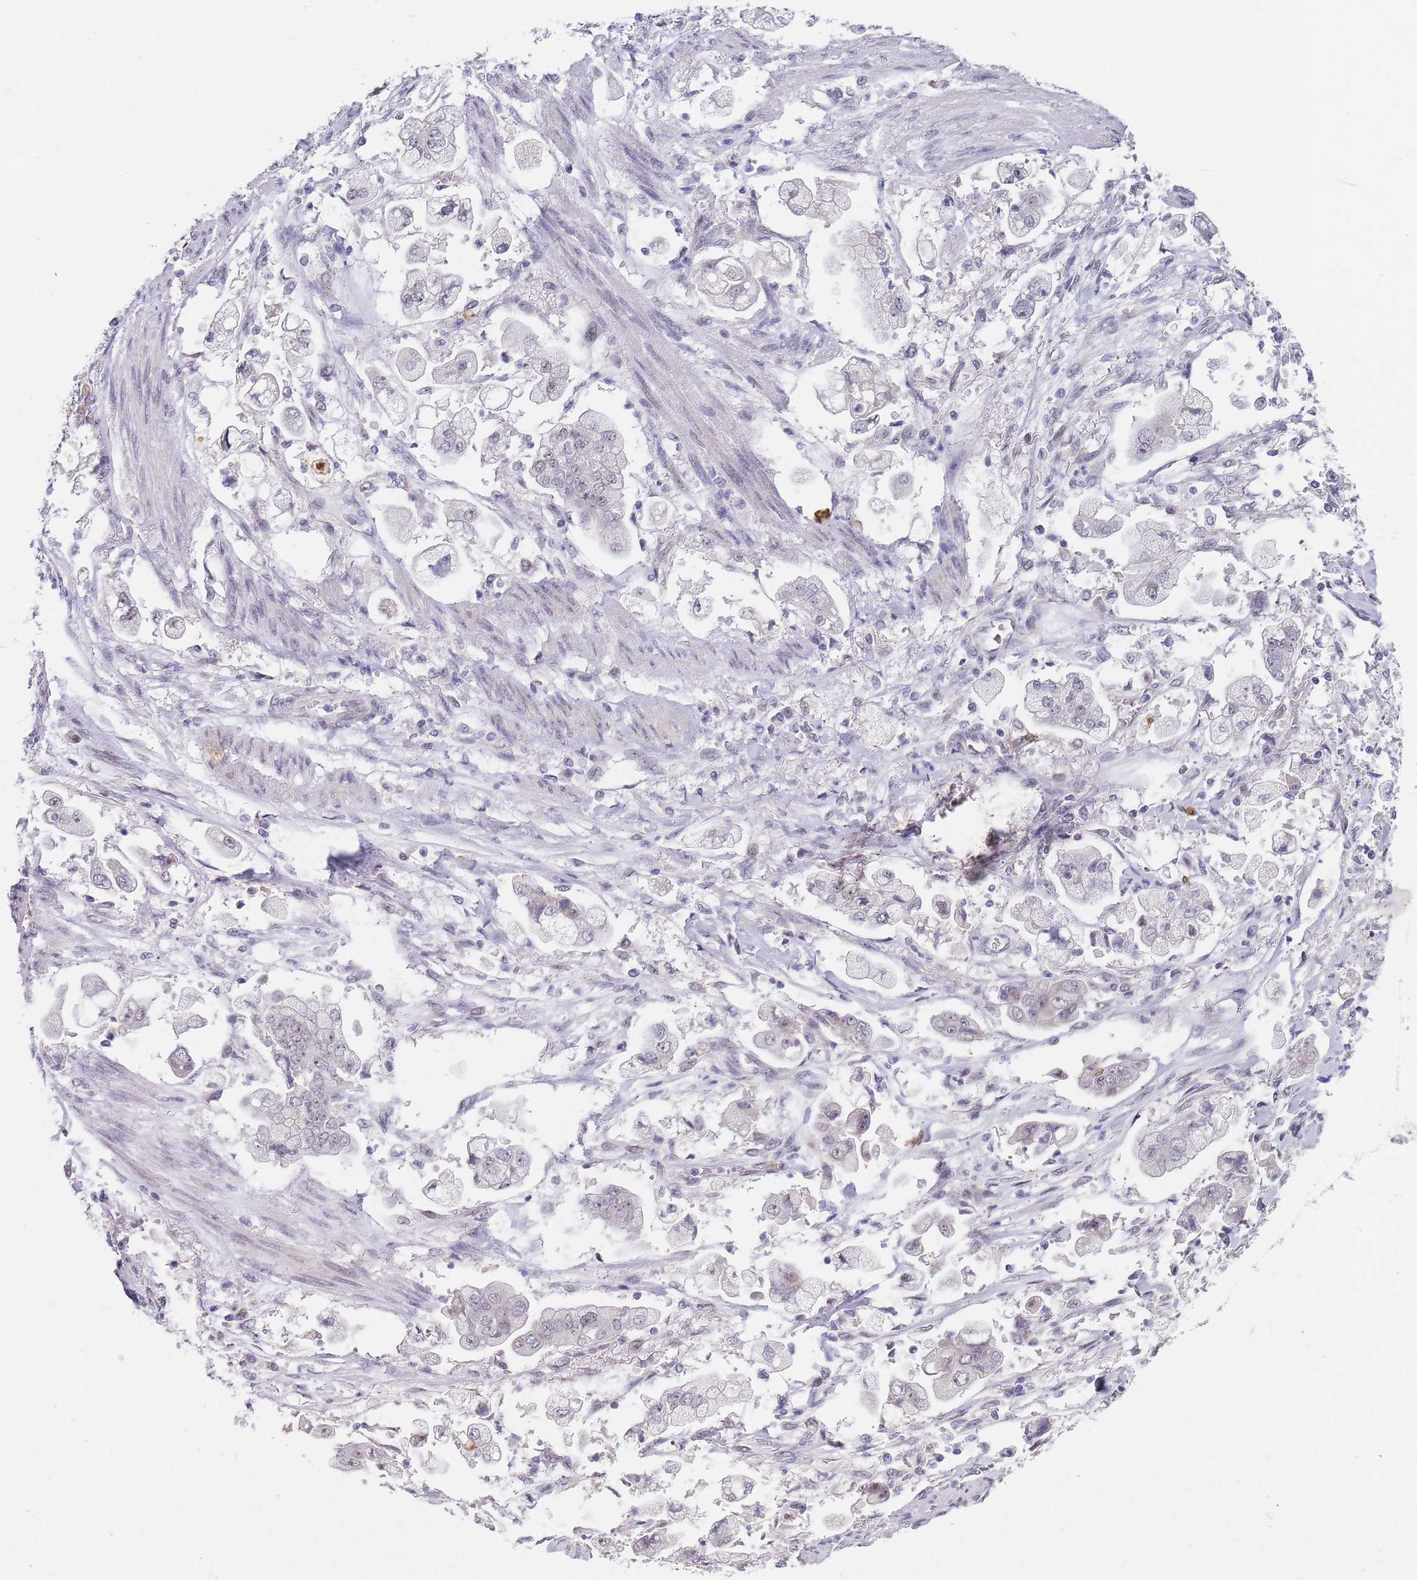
{"staining": {"intensity": "negative", "quantity": "none", "location": "none"}, "tissue": "stomach cancer", "cell_type": "Tumor cells", "image_type": "cancer", "snomed": [{"axis": "morphology", "description": "Adenocarcinoma, NOS"}, {"axis": "topography", "description": "Stomach"}], "caption": "Protein analysis of stomach cancer exhibits no significant positivity in tumor cells.", "gene": "PLCL2", "patient": {"sex": "male", "age": 62}}